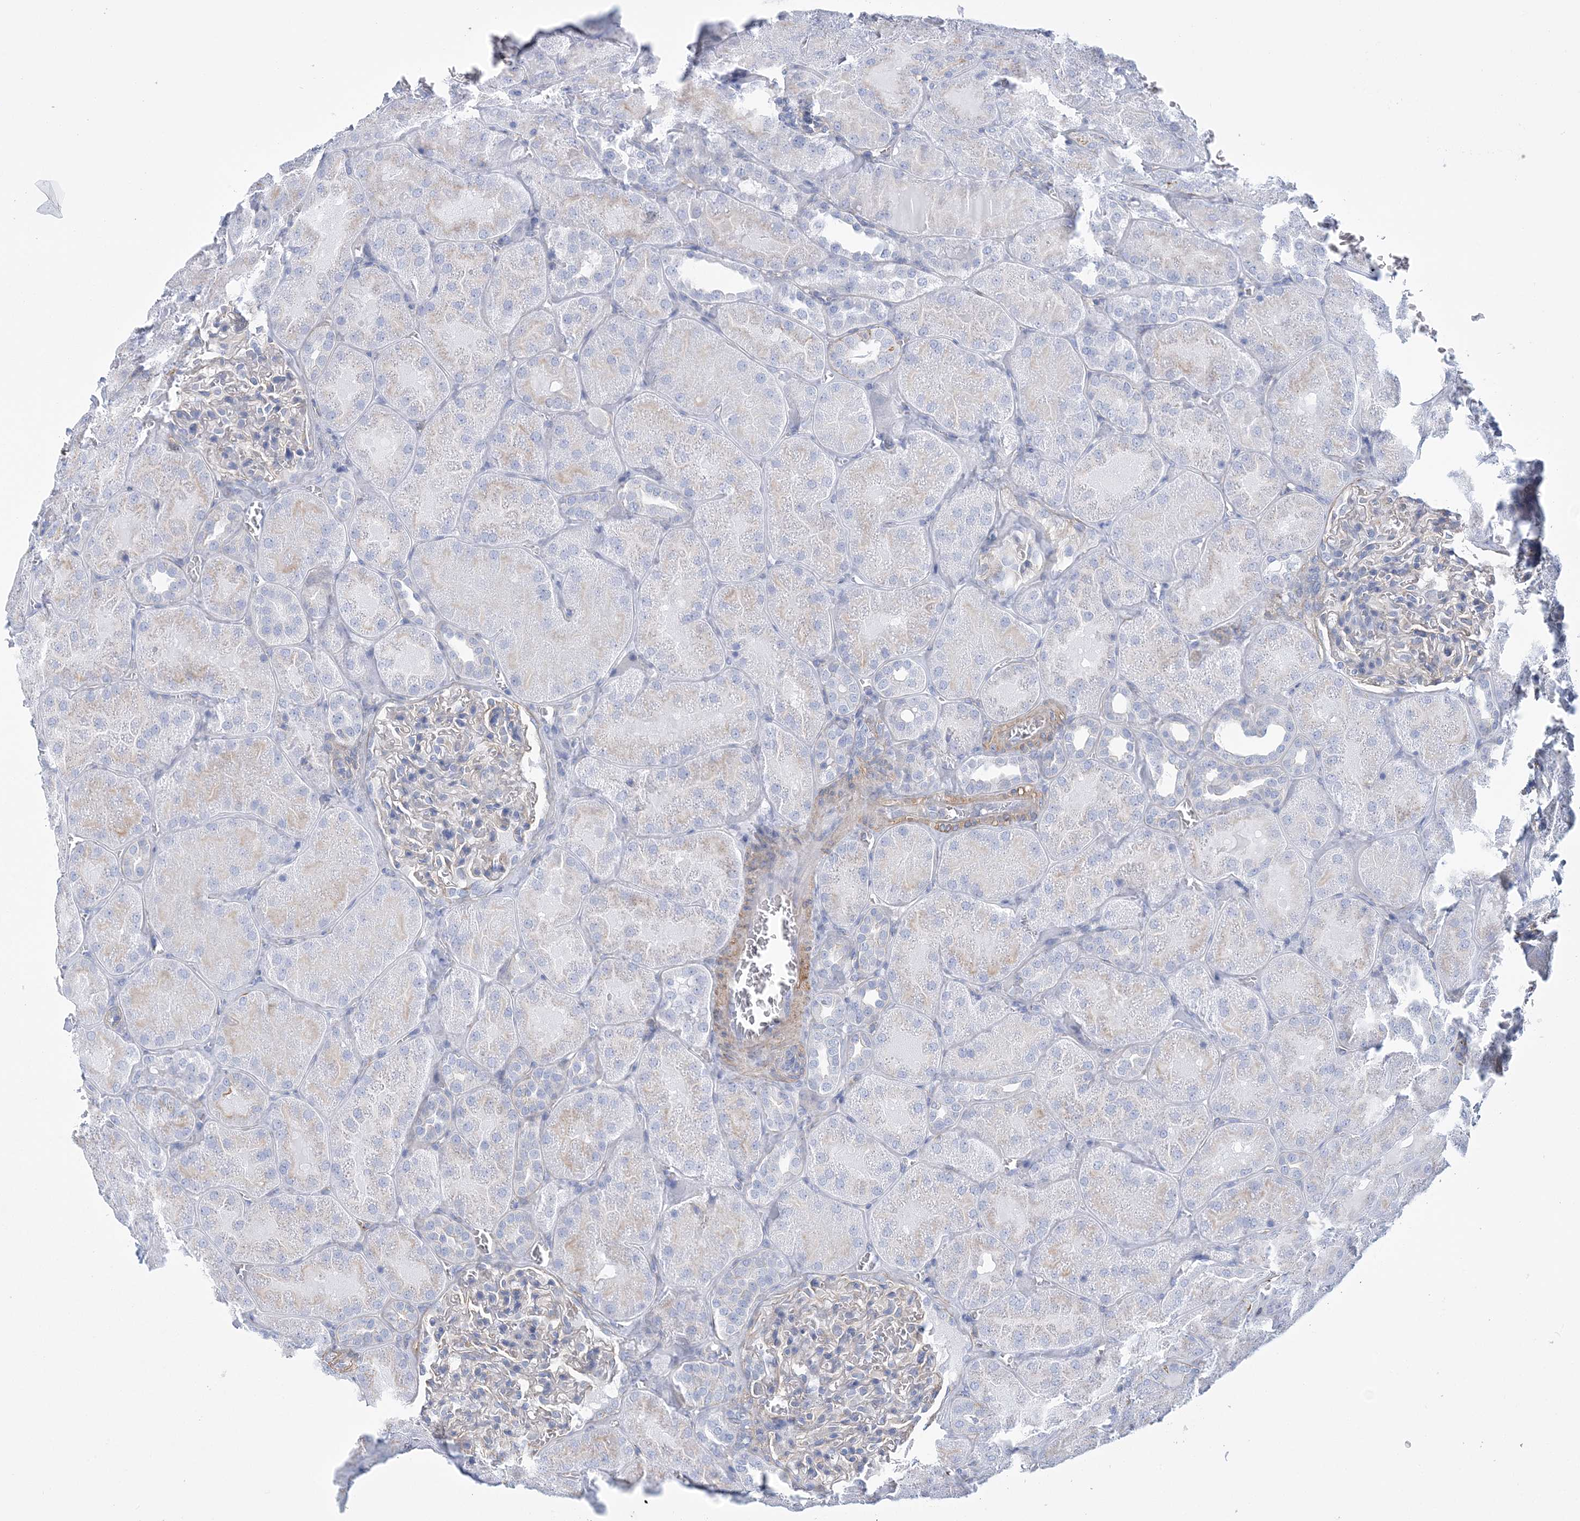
{"staining": {"intensity": "negative", "quantity": "none", "location": "none"}, "tissue": "kidney", "cell_type": "Cells in glomeruli", "image_type": "normal", "snomed": [{"axis": "morphology", "description": "Normal tissue, NOS"}, {"axis": "topography", "description": "Kidney"}], "caption": "Photomicrograph shows no protein staining in cells in glomeruli of benign kidney. (Brightfield microscopy of DAB IHC at high magnification).", "gene": "C11orf21", "patient": {"sex": "male", "age": 28}}